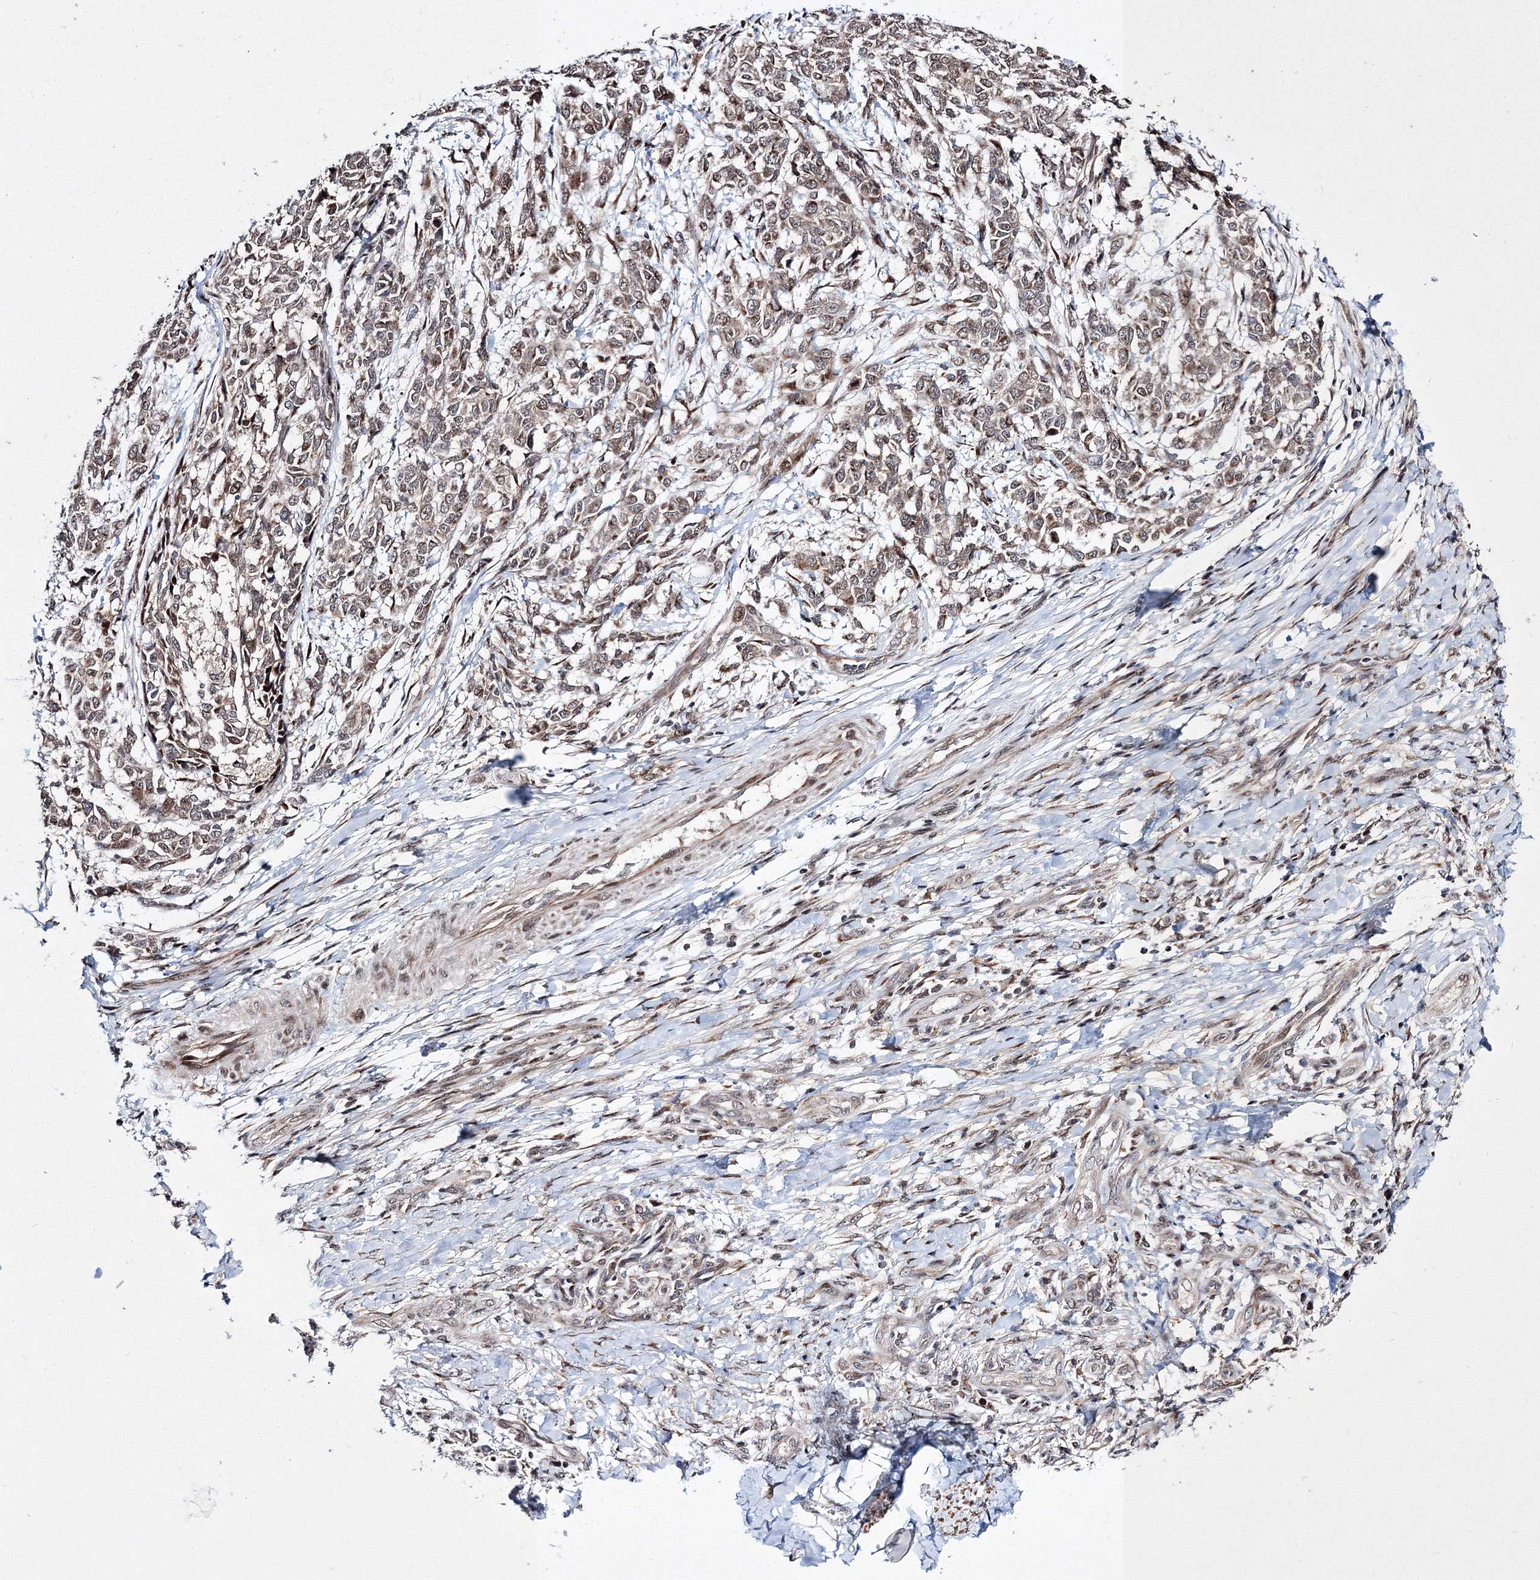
{"staining": {"intensity": "moderate", "quantity": ">75%", "location": "cytoplasmic/membranous,nuclear"}, "tissue": "melanoma", "cell_type": "Tumor cells", "image_type": "cancer", "snomed": [{"axis": "morphology", "description": "Malignant melanoma, NOS"}, {"axis": "topography", "description": "Skin"}], "caption": "Immunohistochemical staining of human malignant melanoma reveals moderate cytoplasmic/membranous and nuclear protein positivity in about >75% of tumor cells. Immunohistochemistry stains the protein in brown and the nuclei are stained blue.", "gene": "GPN1", "patient": {"sex": "male", "age": 49}}